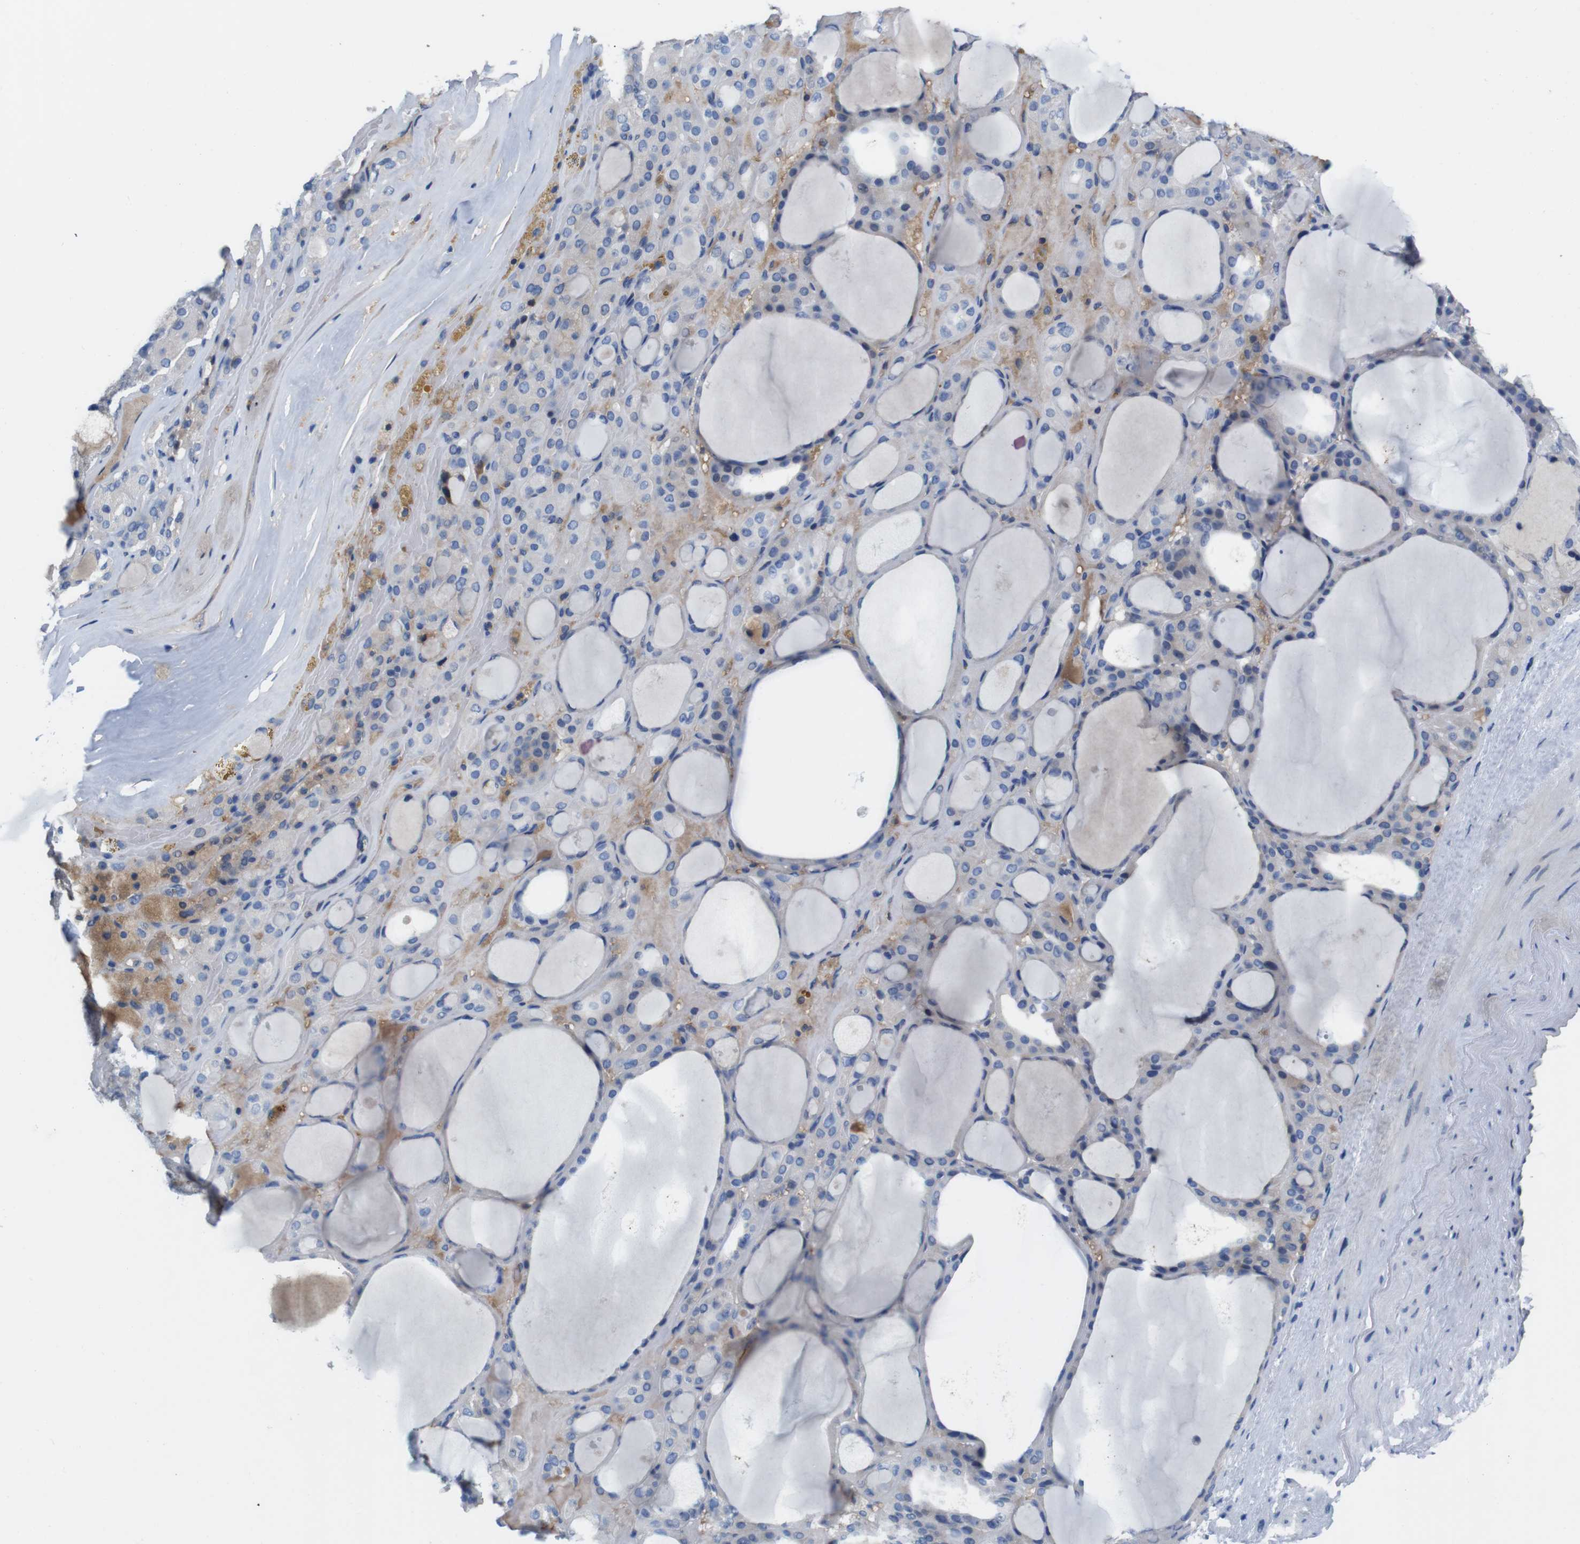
{"staining": {"intensity": "weak", "quantity": "<25%", "location": "cytoplasmic/membranous"}, "tissue": "thyroid gland", "cell_type": "Glandular cells", "image_type": "normal", "snomed": [{"axis": "morphology", "description": "Normal tissue, NOS"}, {"axis": "morphology", "description": "Carcinoma, NOS"}, {"axis": "topography", "description": "Thyroid gland"}], "caption": "This photomicrograph is of unremarkable thyroid gland stained with immunohistochemistry to label a protein in brown with the nuclei are counter-stained blue. There is no positivity in glandular cells. (Stains: DAB IHC with hematoxylin counter stain, Microscopy: brightfield microscopy at high magnification).", "gene": "C1RL", "patient": {"sex": "female", "age": 86}}